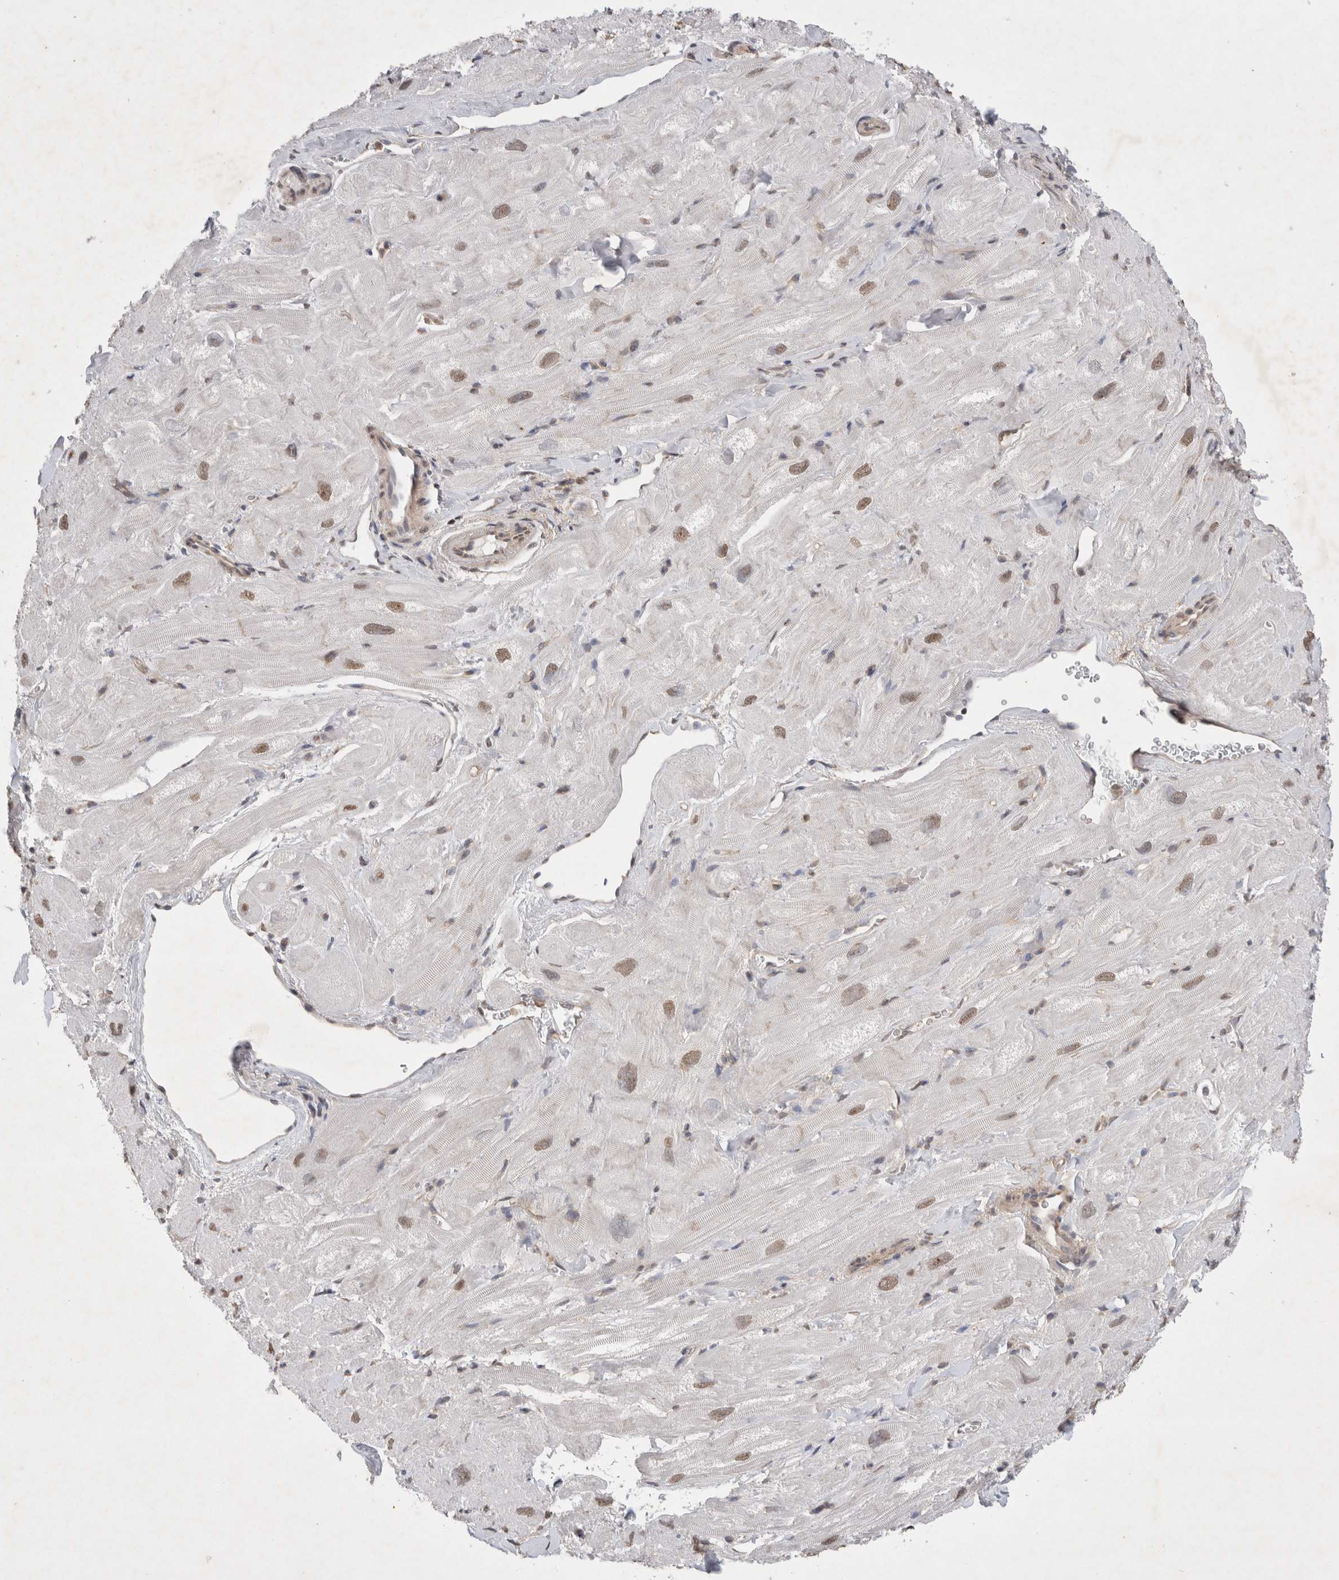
{"staining": {"intensity": "weak", "quantity": "<25%", "location": "cytoplasmic/membranous,nuclear"}, "tissue": "heart muscle", "cell_type": "Cardiomyocytes", "image_type": "normal", "snomed": [{"axis": "morphology", "description": "Normal tissue, NOS"}, {"axis": "topography", "description": "Heart"}], "caption": "A micrograph of human heart muscle is negative for staining in cardiomyocytes. The staining is performed using DAB brown chromogen with nuclei counter-stained in using hematoxylin.", "gene": "WIPF2", "patient": {"sex": "male", "age": 49}}